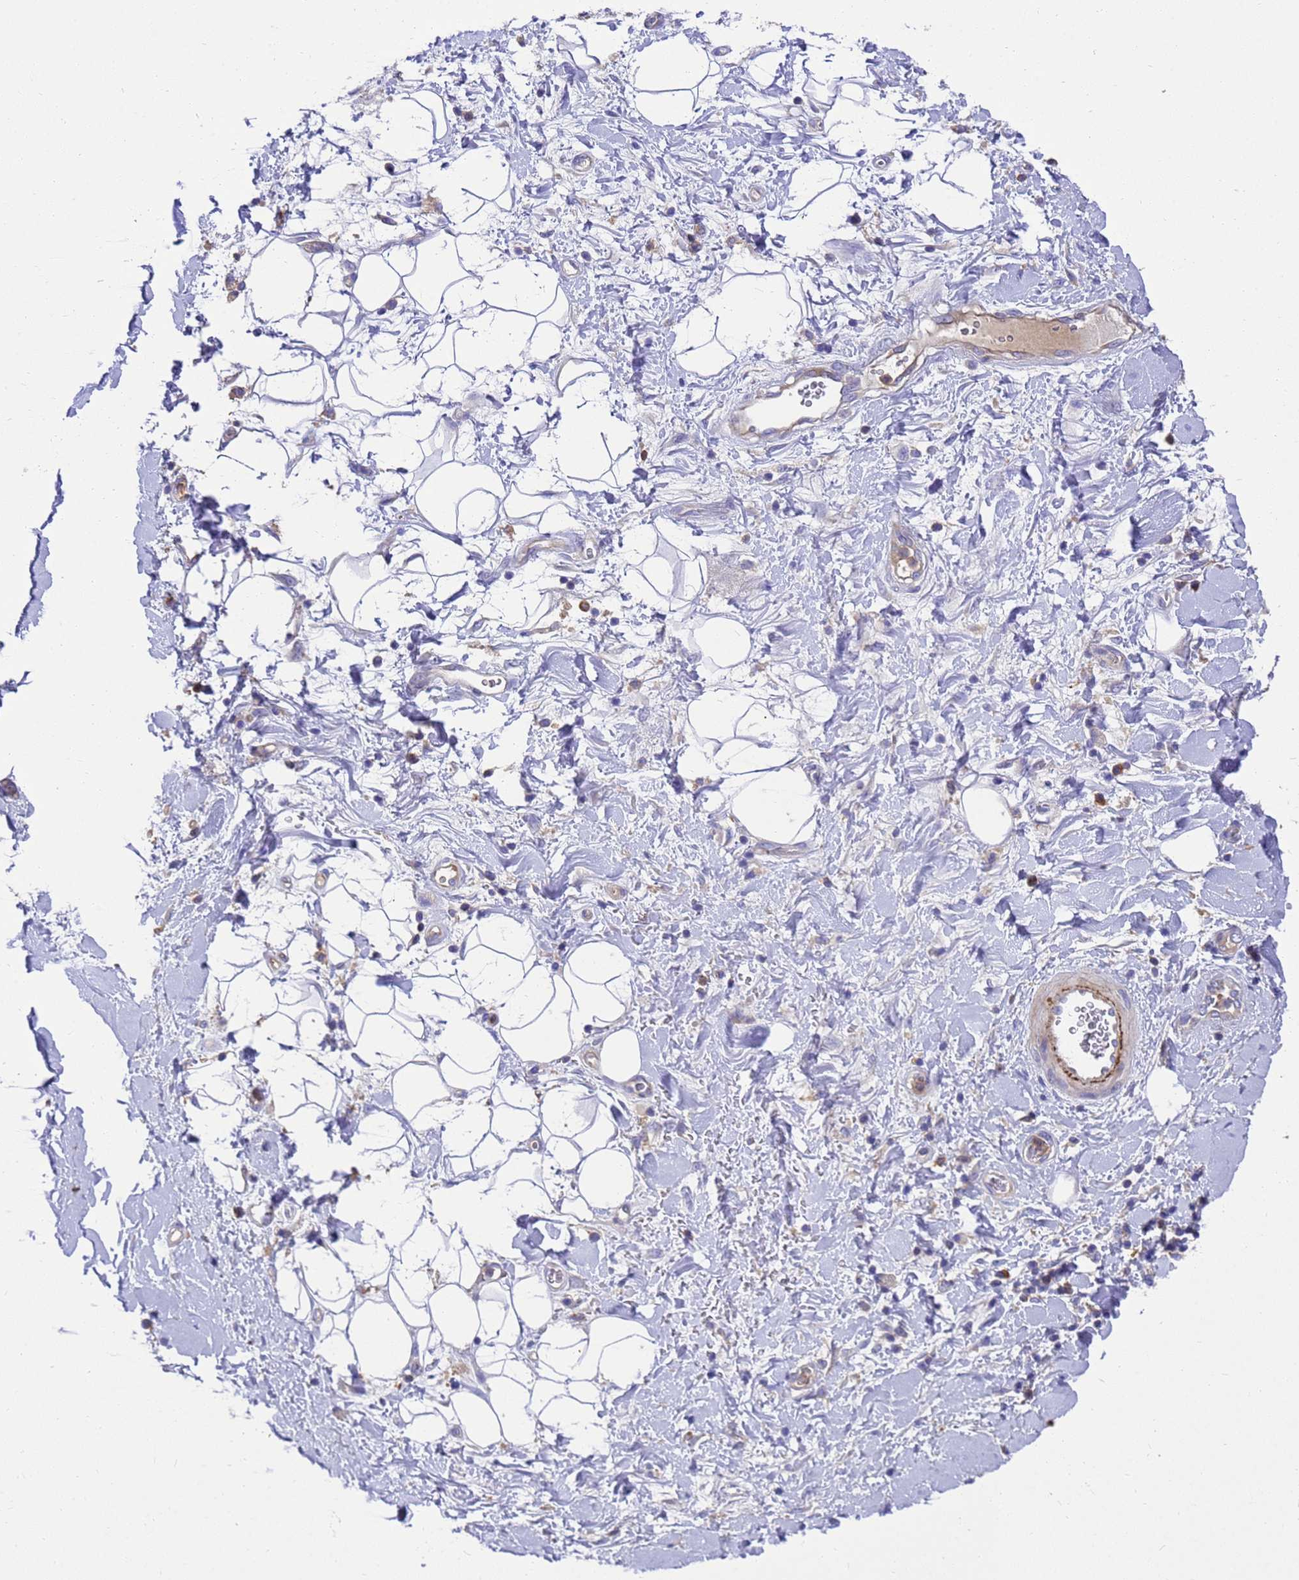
{"staining": {"intensity": "negative", "quantity": "none", "location": "none"}, "tissue": "adipose tissue", "cell_type": "Adipocytes", "image_type": "normal", "snomed": [{"axis": "morphology", "description": "Normal tissue, NOS"}, {"axis": "morphology", "description": "Adenocarcinoma, NOS"}, {"axis": "topography", "description": "Pancreas"}, {"axis": "topography", "description": "Peripheral nerve tissue"}], "caption": "Adipocytes show no significant staining in normal adipose tissue. (Stains: DAB immunohistochemistry with hematoxylin counter stain, Microscopy: brightfield microscopy at high magnification).", "gene": "ZNF235", "patient": {"sex": "male", "age": 59}}